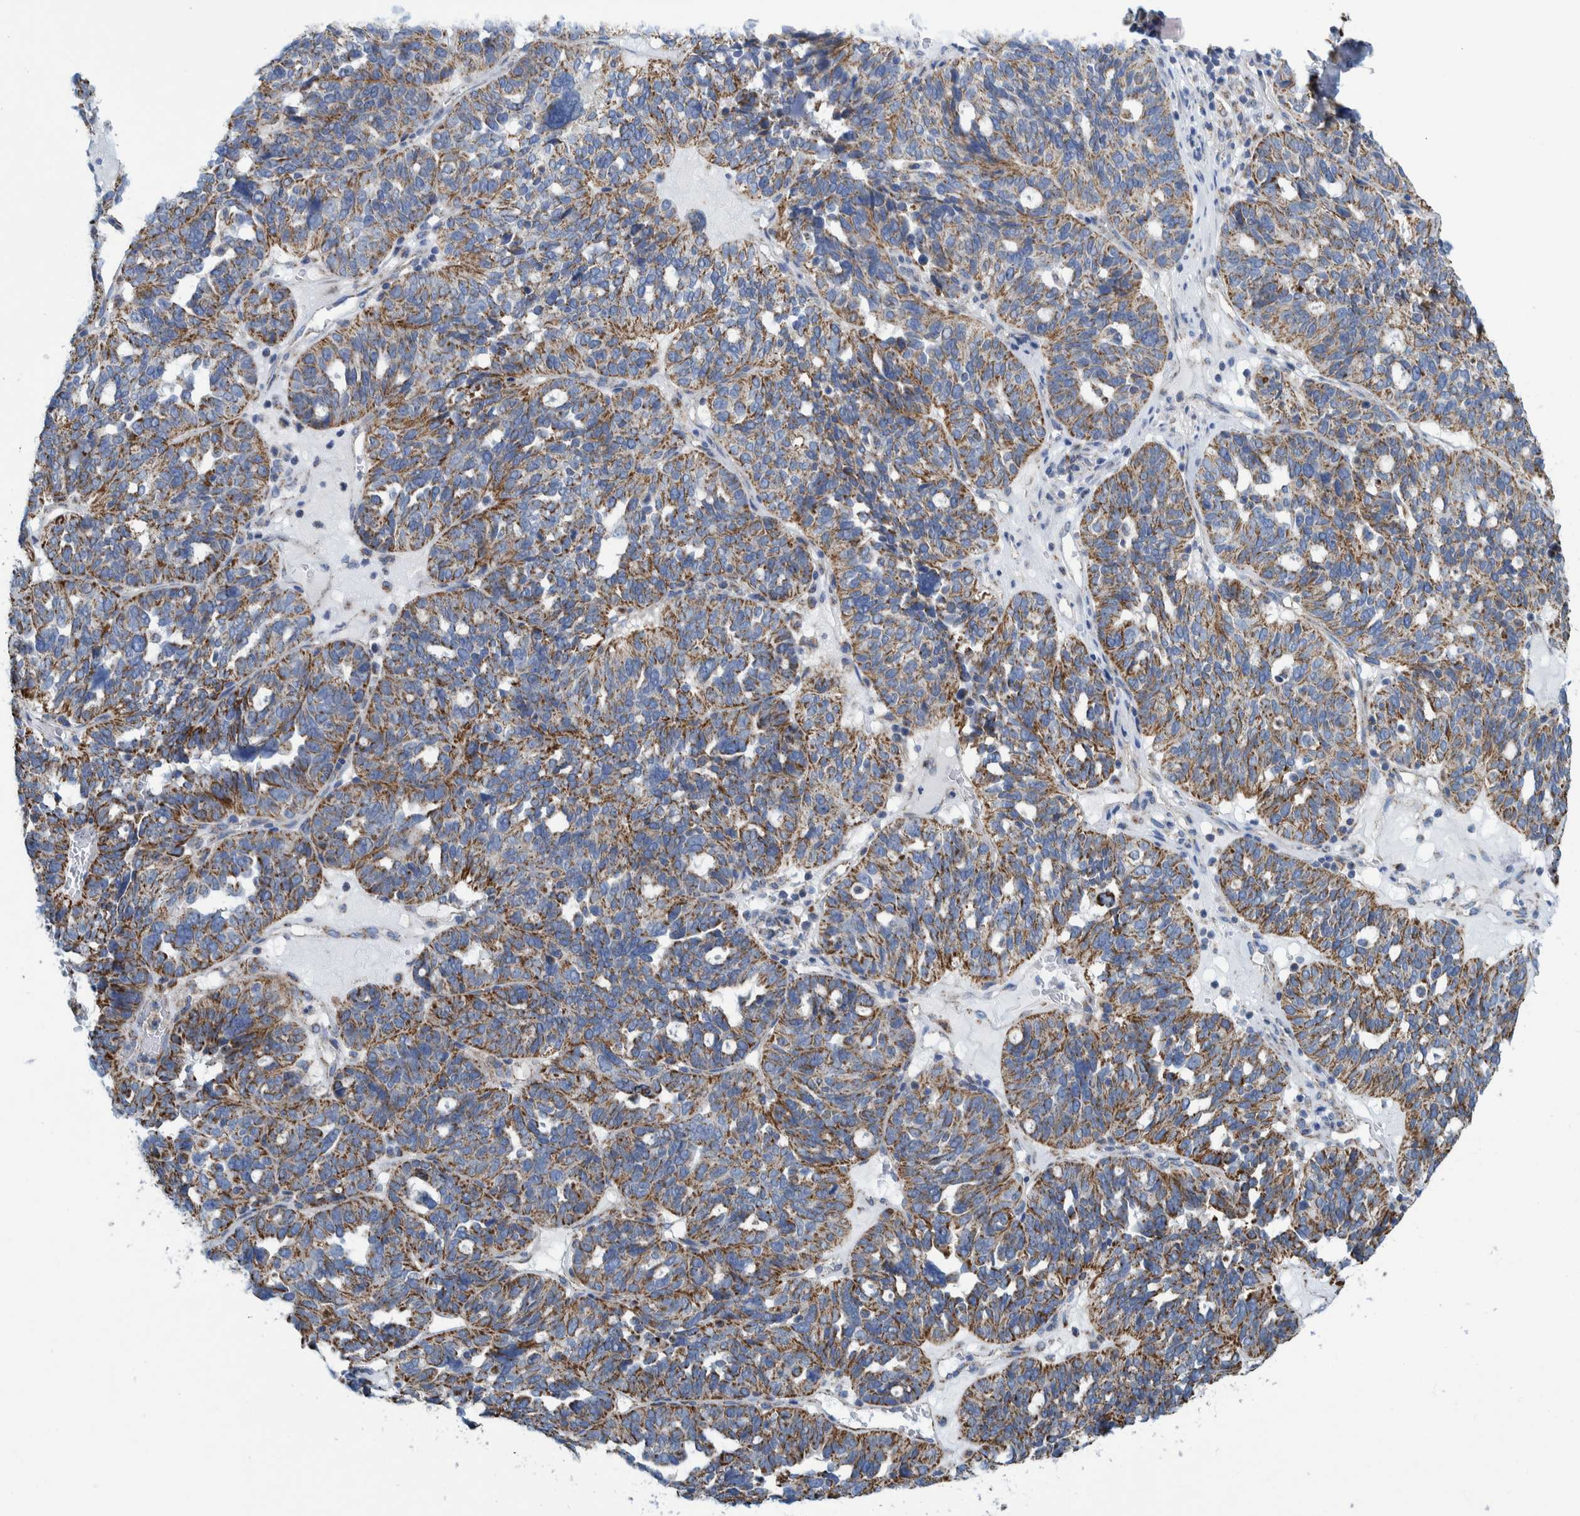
{"staining": {"intensity": "moderate", "quantity": ">75%", "location": "cytoplasmic/membranous"}, "tissue": "ovarian cancer", "cell_type": "Tumor cells", "image_type": "cancer", "snomed": [{"axis": "morphology", "description": "Cystadenocarcinoma, serous, NOS"}, {"axis": "topography", "description": "Ovary"}], "caption": "Ovarian cancer (serous cystadenocarcinoma) stained with a protein marker demonstrates moderate staining in tumor cells.", "gene": "MRPS7", "patient": {"sex": "female", "age": 59}}